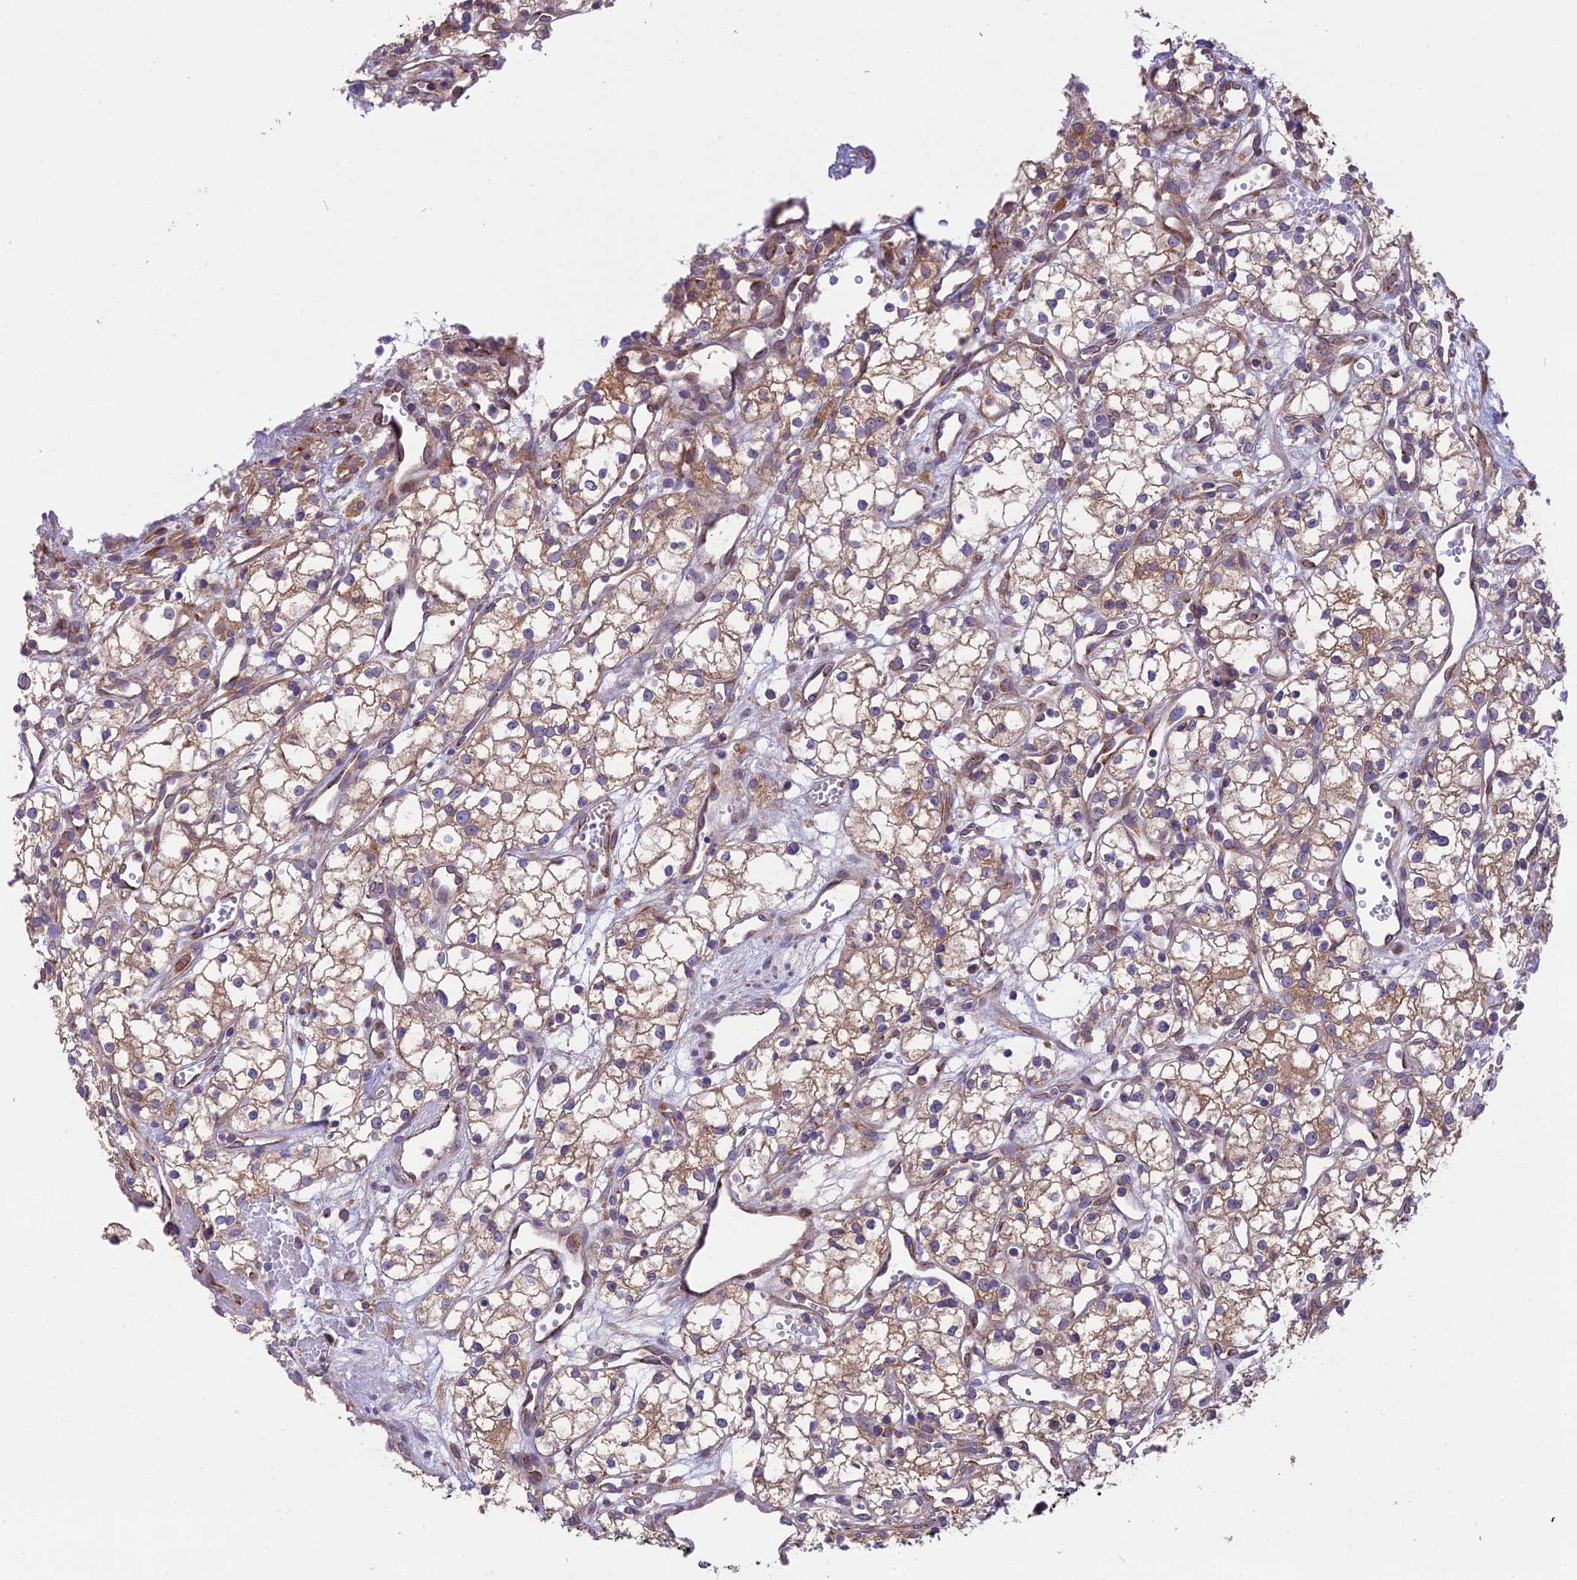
{"staining": {"intensity": "moderate", "quantity": ">75%", "location": "cytoplasmic/membranous"}, "tissue": "renal cancer", "cell_type": "Tumor cells", "image_type": "cancer", "snomed": [{"axis": "morphology", "description": "Adenocarcinoma, NOS"}, {"axis": "topography", "description": "Kidney"}], "caption": "Adenocarcinoma (renal) stained with a protein marker exhibits moderate staining in tumor cells.", "gene": "BLOC1S4", "patient": {"sex": "male", "age": 59}}